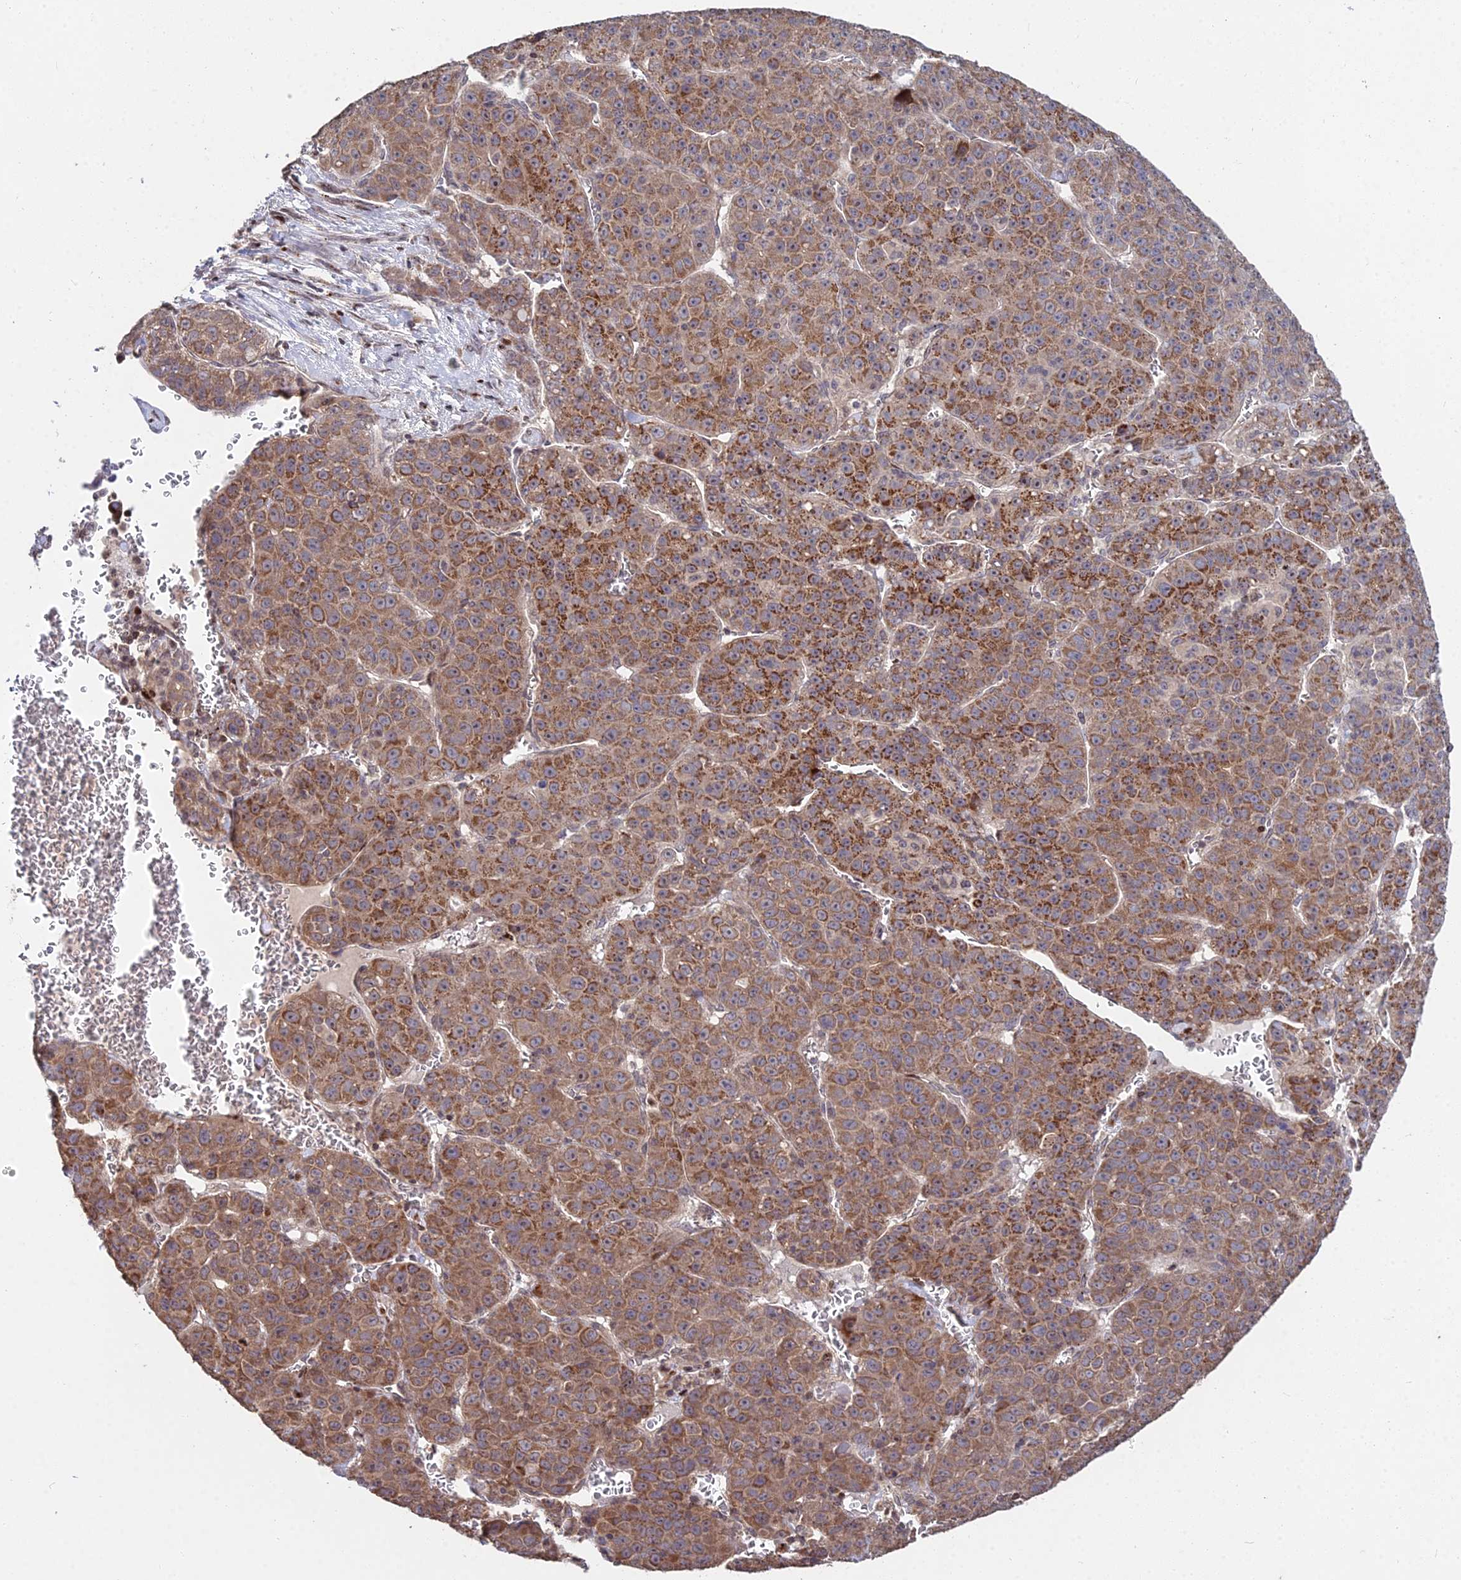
{"staining": {"intensity": "moderate", "quantity": ">75%", "location": "cytoplasmic/membranous"}, "tissue": "liver cancer", "cell_type": "Tumor cells", "image_type": "cancer", "snomed": [{"axis": "morphology", "description": "Carcinoma, Hepatocellular, NOS"}, {"axis": "topography", "description": "Liver"}], "caption": "High-power microscopy captured an immunohistochemistry (IHC) image of liver hepatocellular carcinoma, revealing moderate cytoplasmic/membranous positivity in about >75% of tumor cells.", "gene": "RBMS2", "patient": {"sex": "female", "age": 53}}